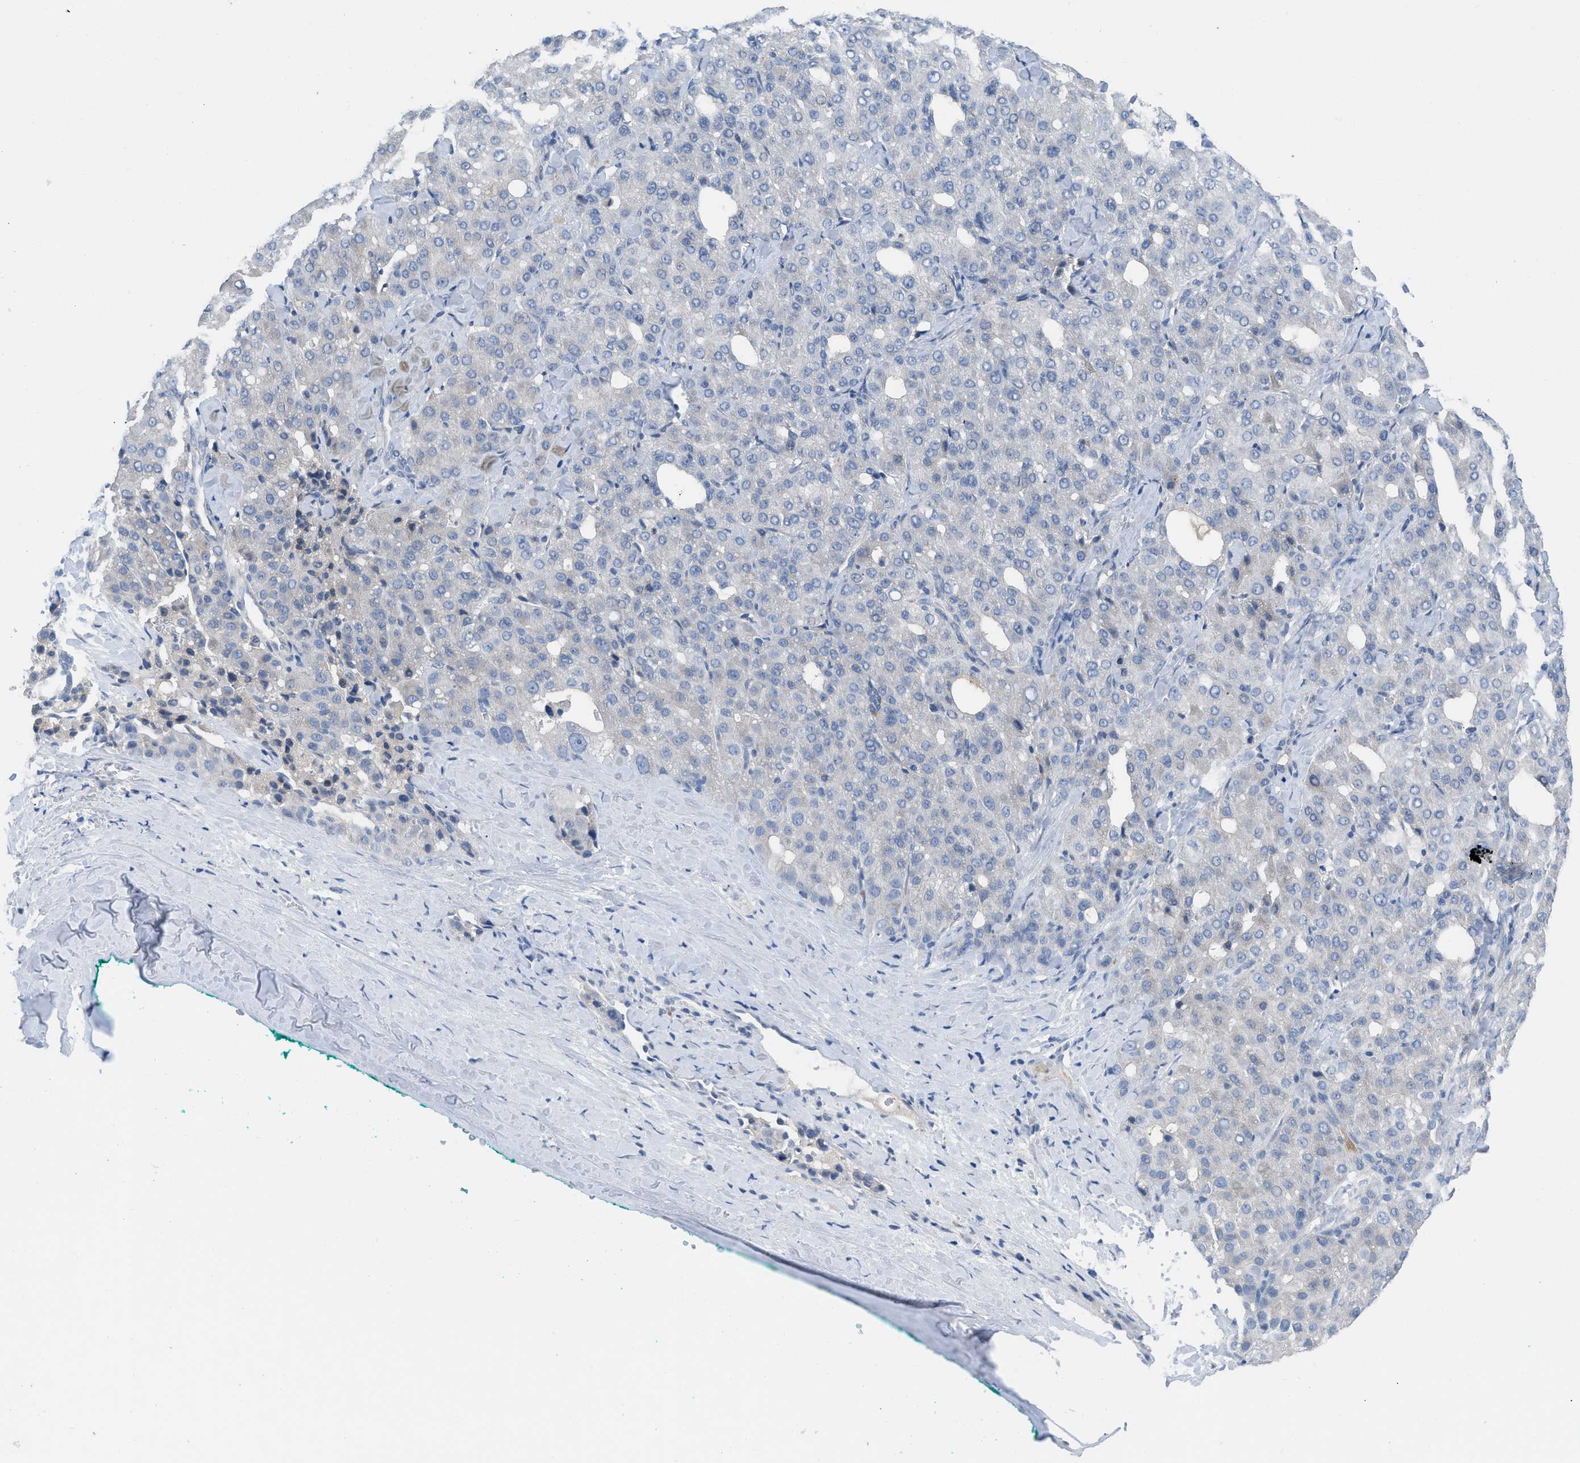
{"staining": {"intensity": "negative", "quantity": "none", "location": "none"}, "tissue": "liver cancer", "cell_type": "Tumor cells", "image_type": "cancer", "snomed": [{"axis": "morphology", "description": "Carcinoma, Hepatocellular, NOS"}, {"axis": "topography", "description": "Liver"}], "caption": "The histopathology image displays no staining of tumor cells in liver cancer (hepatocellular carcinoma).", "gene": "HPX", "patient": {"sex": "male", "age": 65}}